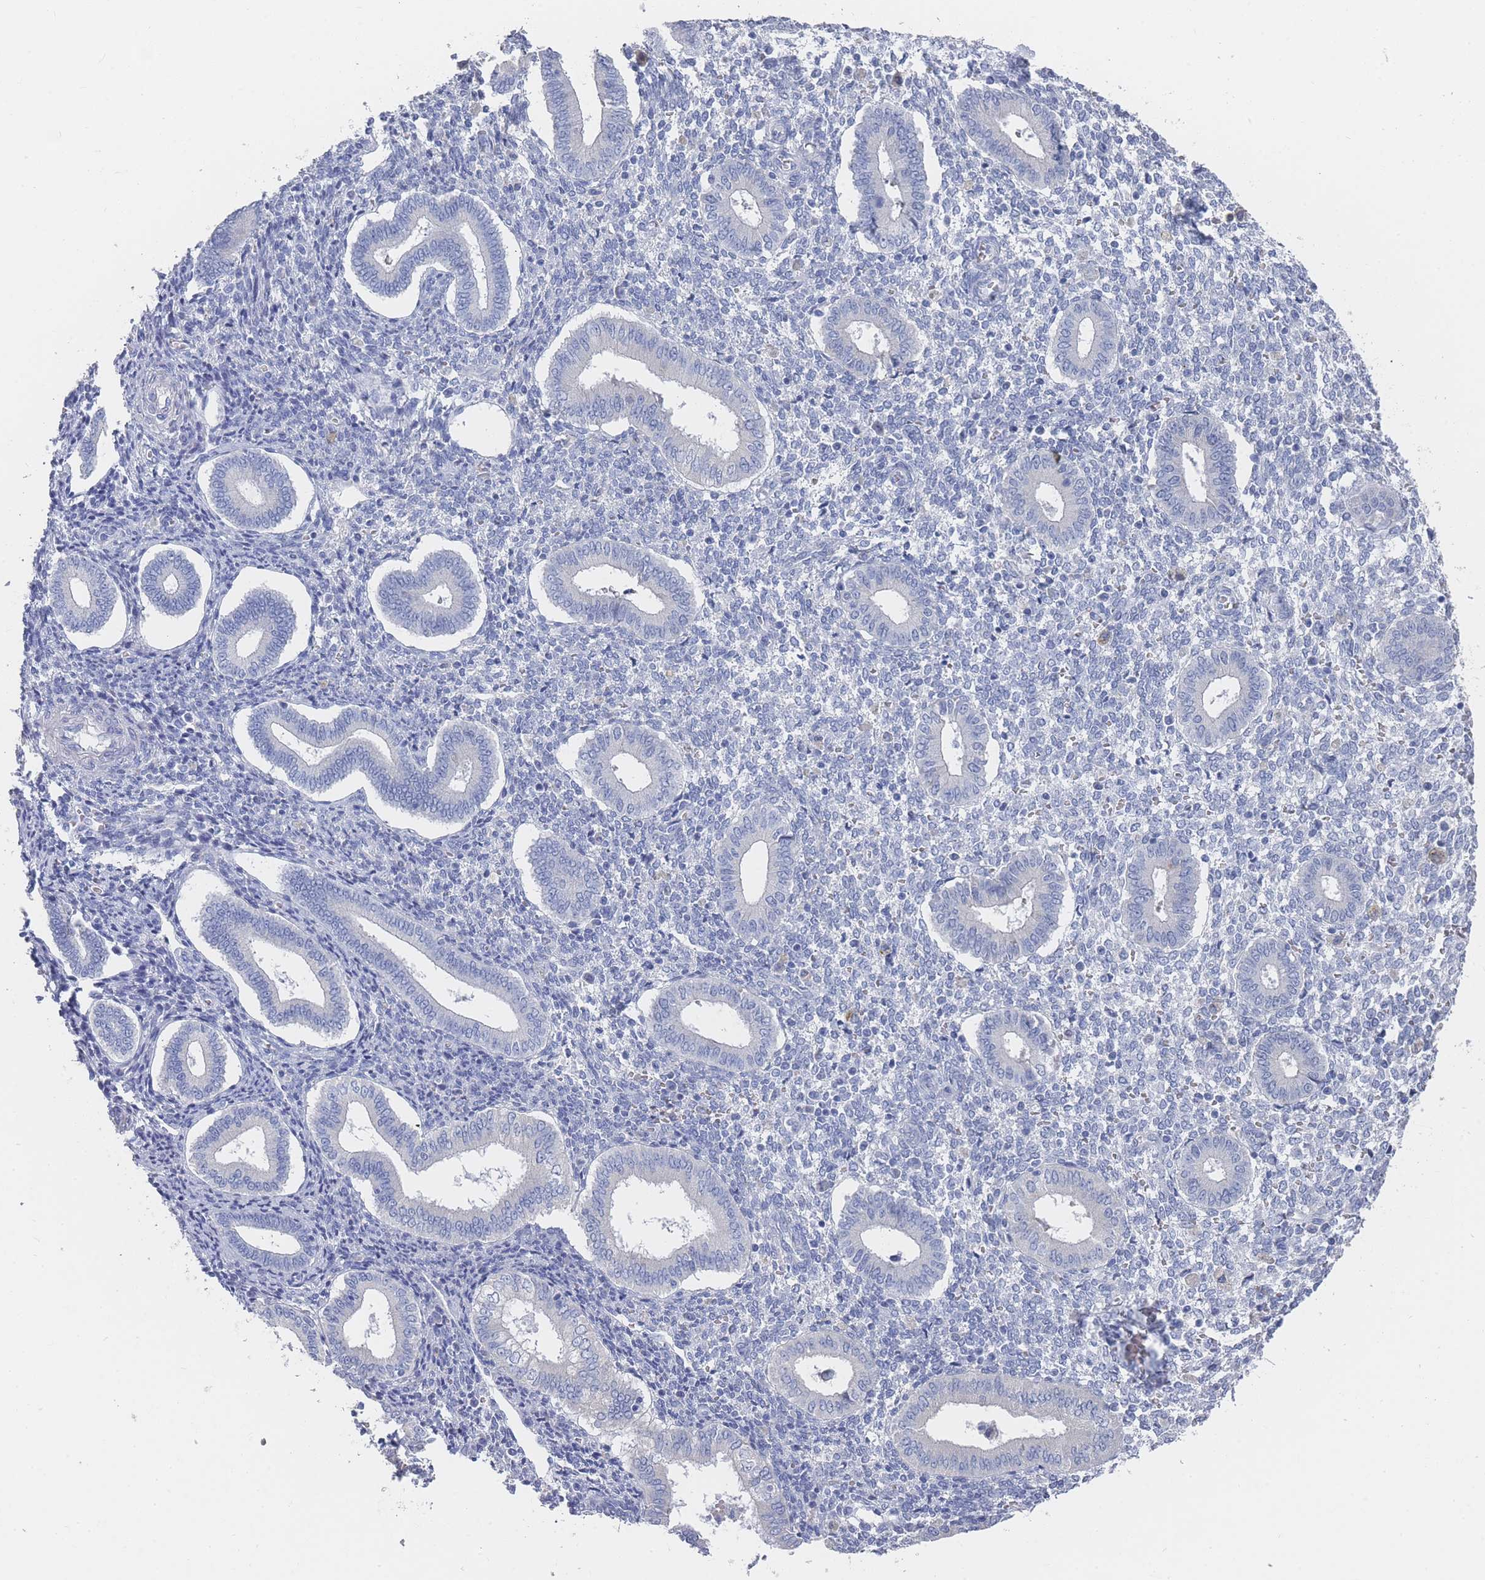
{"staining": {"intensity": "negative", "quantity": "none", "location": "none"}, "tissue": "endometrium", "cell_type": "Cells in endometrial stroma", "image_type": "normal", "snomed": [{"axis": "morphology", "description": "Normal tissue, NOS"}, {"axis": "topography", "description": "Endometrium"}], "caption": "A histopathology image of endometrium stained for a protein displays no brown staining in cells in endometrial stroma. Brightfield microscopy of immunohistochemistry stained with DAB (3,3'-diaminobenzidine) (brown) and hematoxylin (blue), captured at high magnification.", "gene": "ACAD11", "patient": {"sex": "female", "age": 44}}